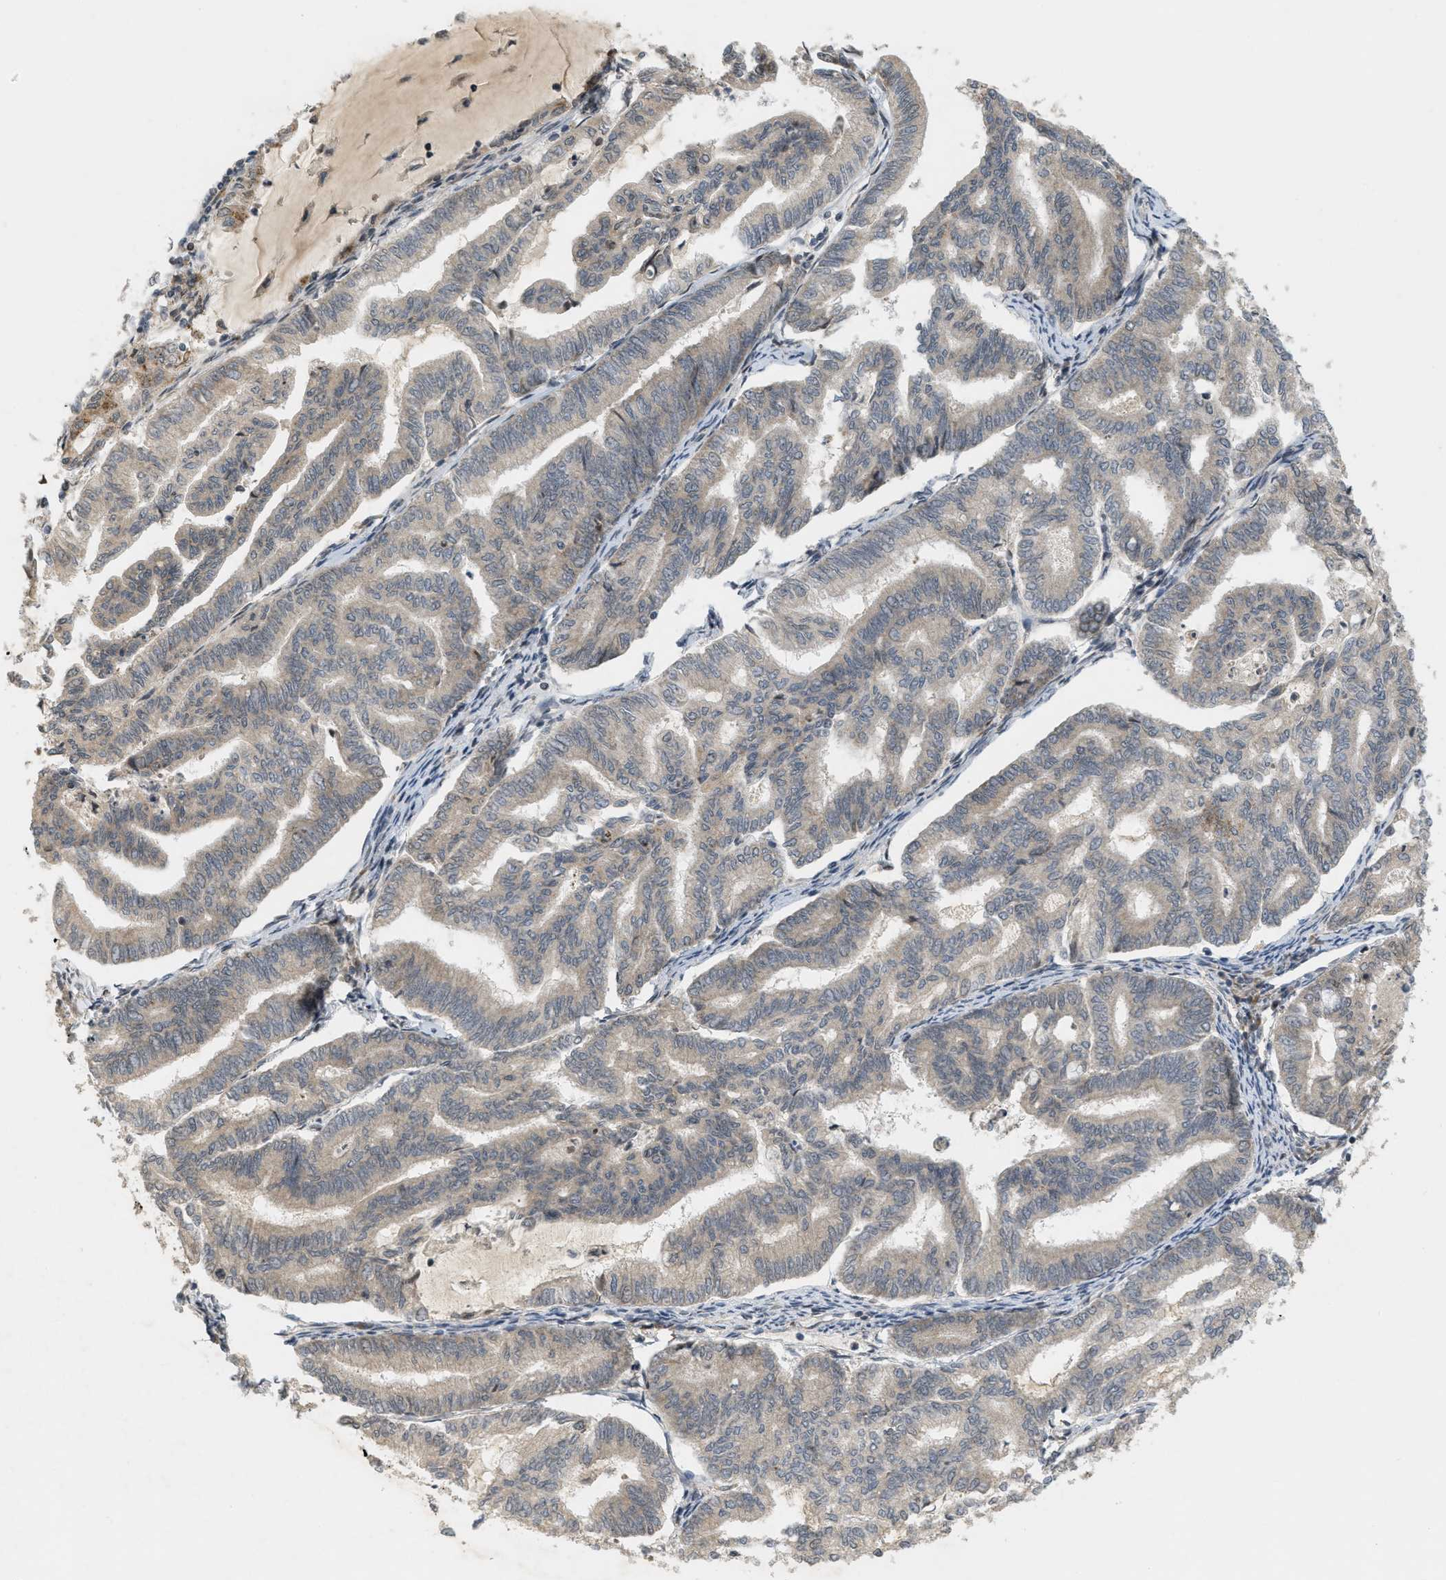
{"staining": {"intensity": "moderate", "quantity": ">75%", "location": "cytoplasmic/membranous"}, "tissue": "endometrial cancer", "cell_type": "Tumor cells", "image_type": "cancer", "snomed": [{"axis": "morphology", "description": "Adenocarcinoma, NOS"}, {"axis": "topography", "description": "Endometrium"}], "caption": "The image reveals immunohistochemical staining of adenocarcinoma (endometrial). There is moderate cytoplasmic/membranous expression is present in approximately >75% of tumor cells.", "gene": "PRKD1", "patient": {"sex": "female", "age": 79}}